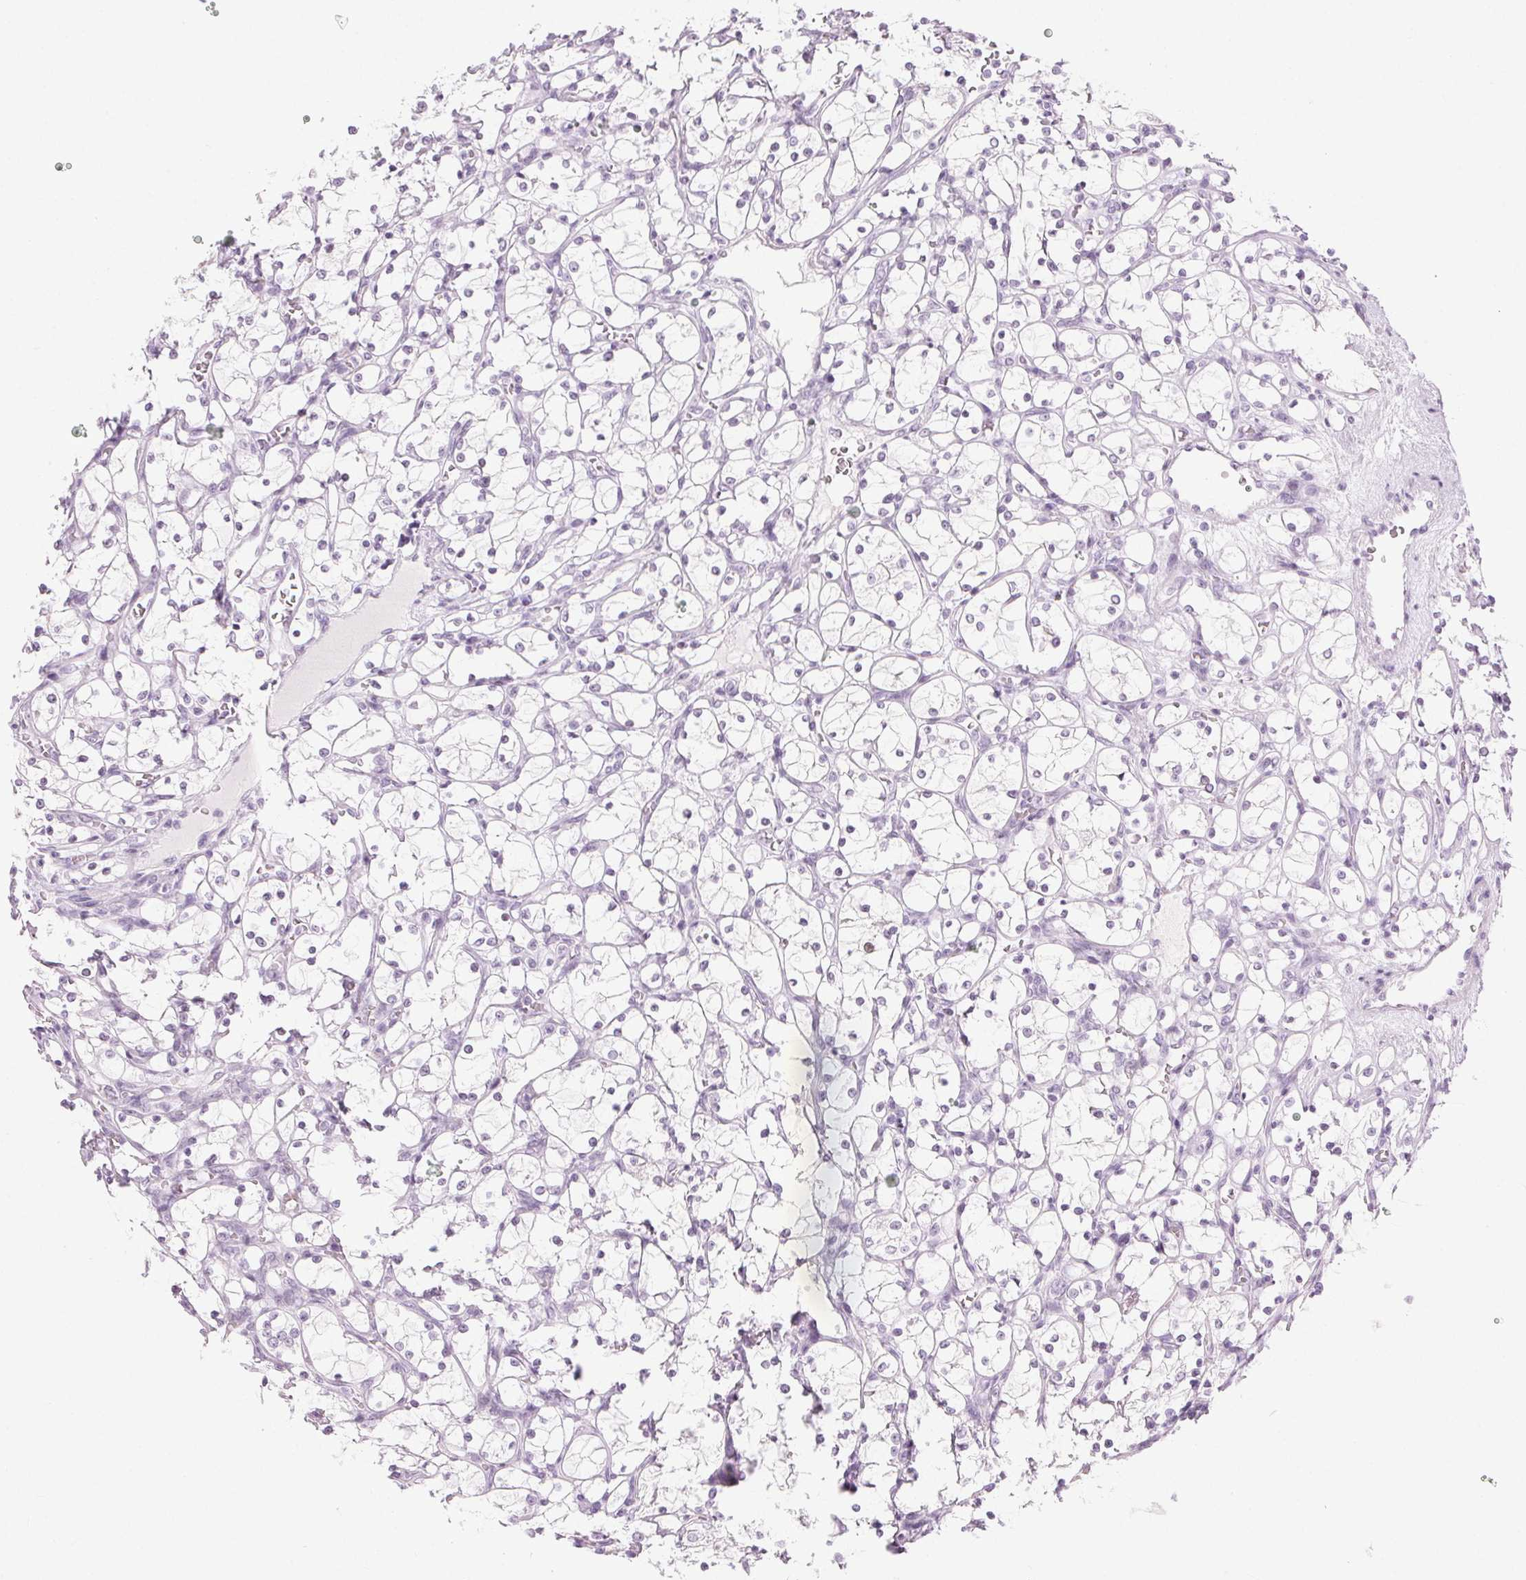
{"staining": {"intensity": "negative", "quantity": "none", "location": "none"}, "tissue": "renal cancer", "cell_type": "Tumor cells", "image_type": "cancer", "snomed": [{"axis": "morphology", "description": "Adenocarcinoma, NOS"}, {"axis": "topography", "description": "Kidney"}], "caption": "Micrograph shows no significant protein expression in tumor cells of adenocarcinoma (renal).", "gene": "BEND2", "patient": {"sex": "female", "age": 69}}